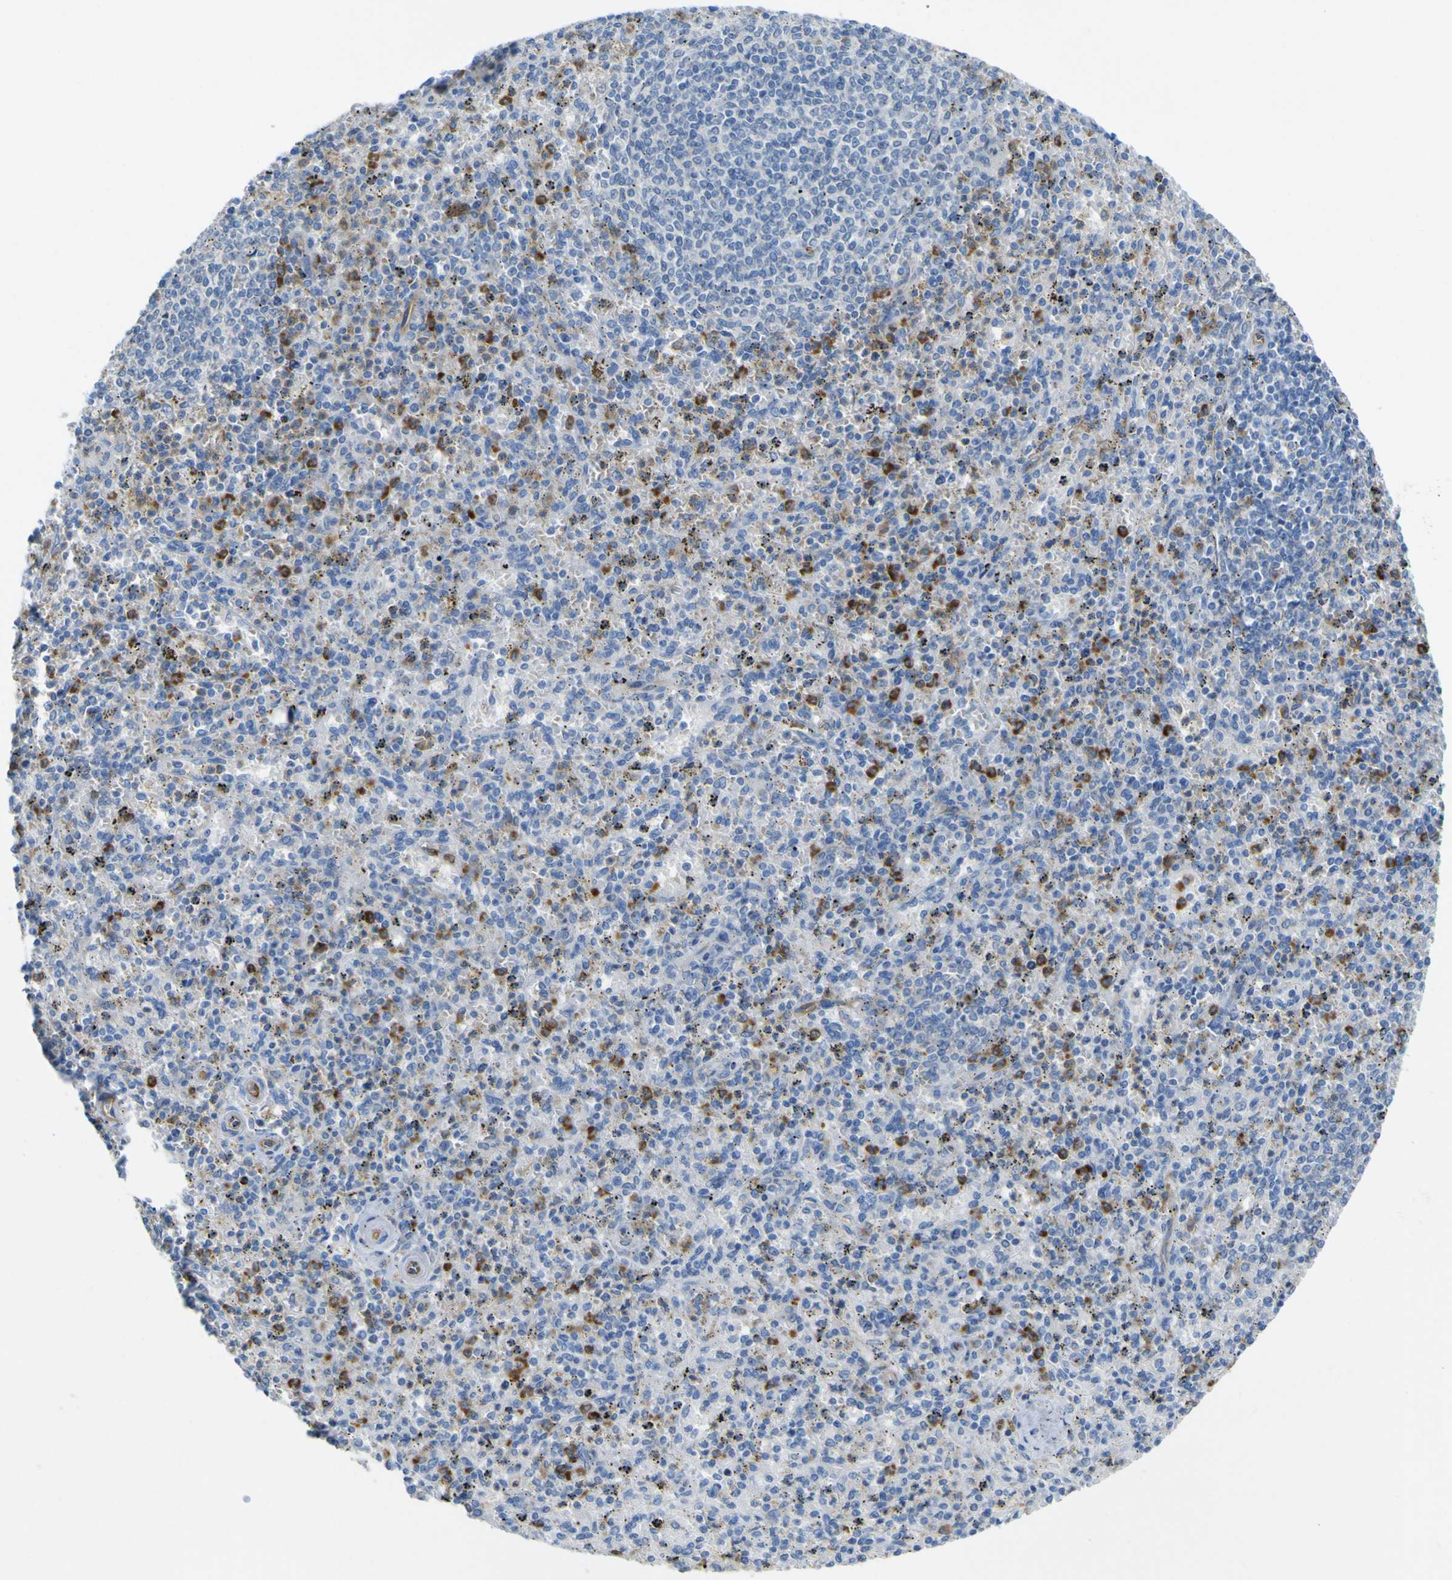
{"staining": {"intensity": "strong", "quantity": "<25%", "location": "cytoplasmic/membranous"}, "tissue": "spleen", "cell_type": "Cells in red pulp", "image_type": "normal", "snomed": [{"axis": "morphology", "description": "Normal tissue, NOS"}, {"axis": "topography", "description": "Spleen"}], "caption": "Protein staining of unremarkable spleen displays strong cytoplasmic/membranous positivity in about <25% of cells in red pulp.", "gene": "CD93", "patient": {"sex": "male", "age": 72}}